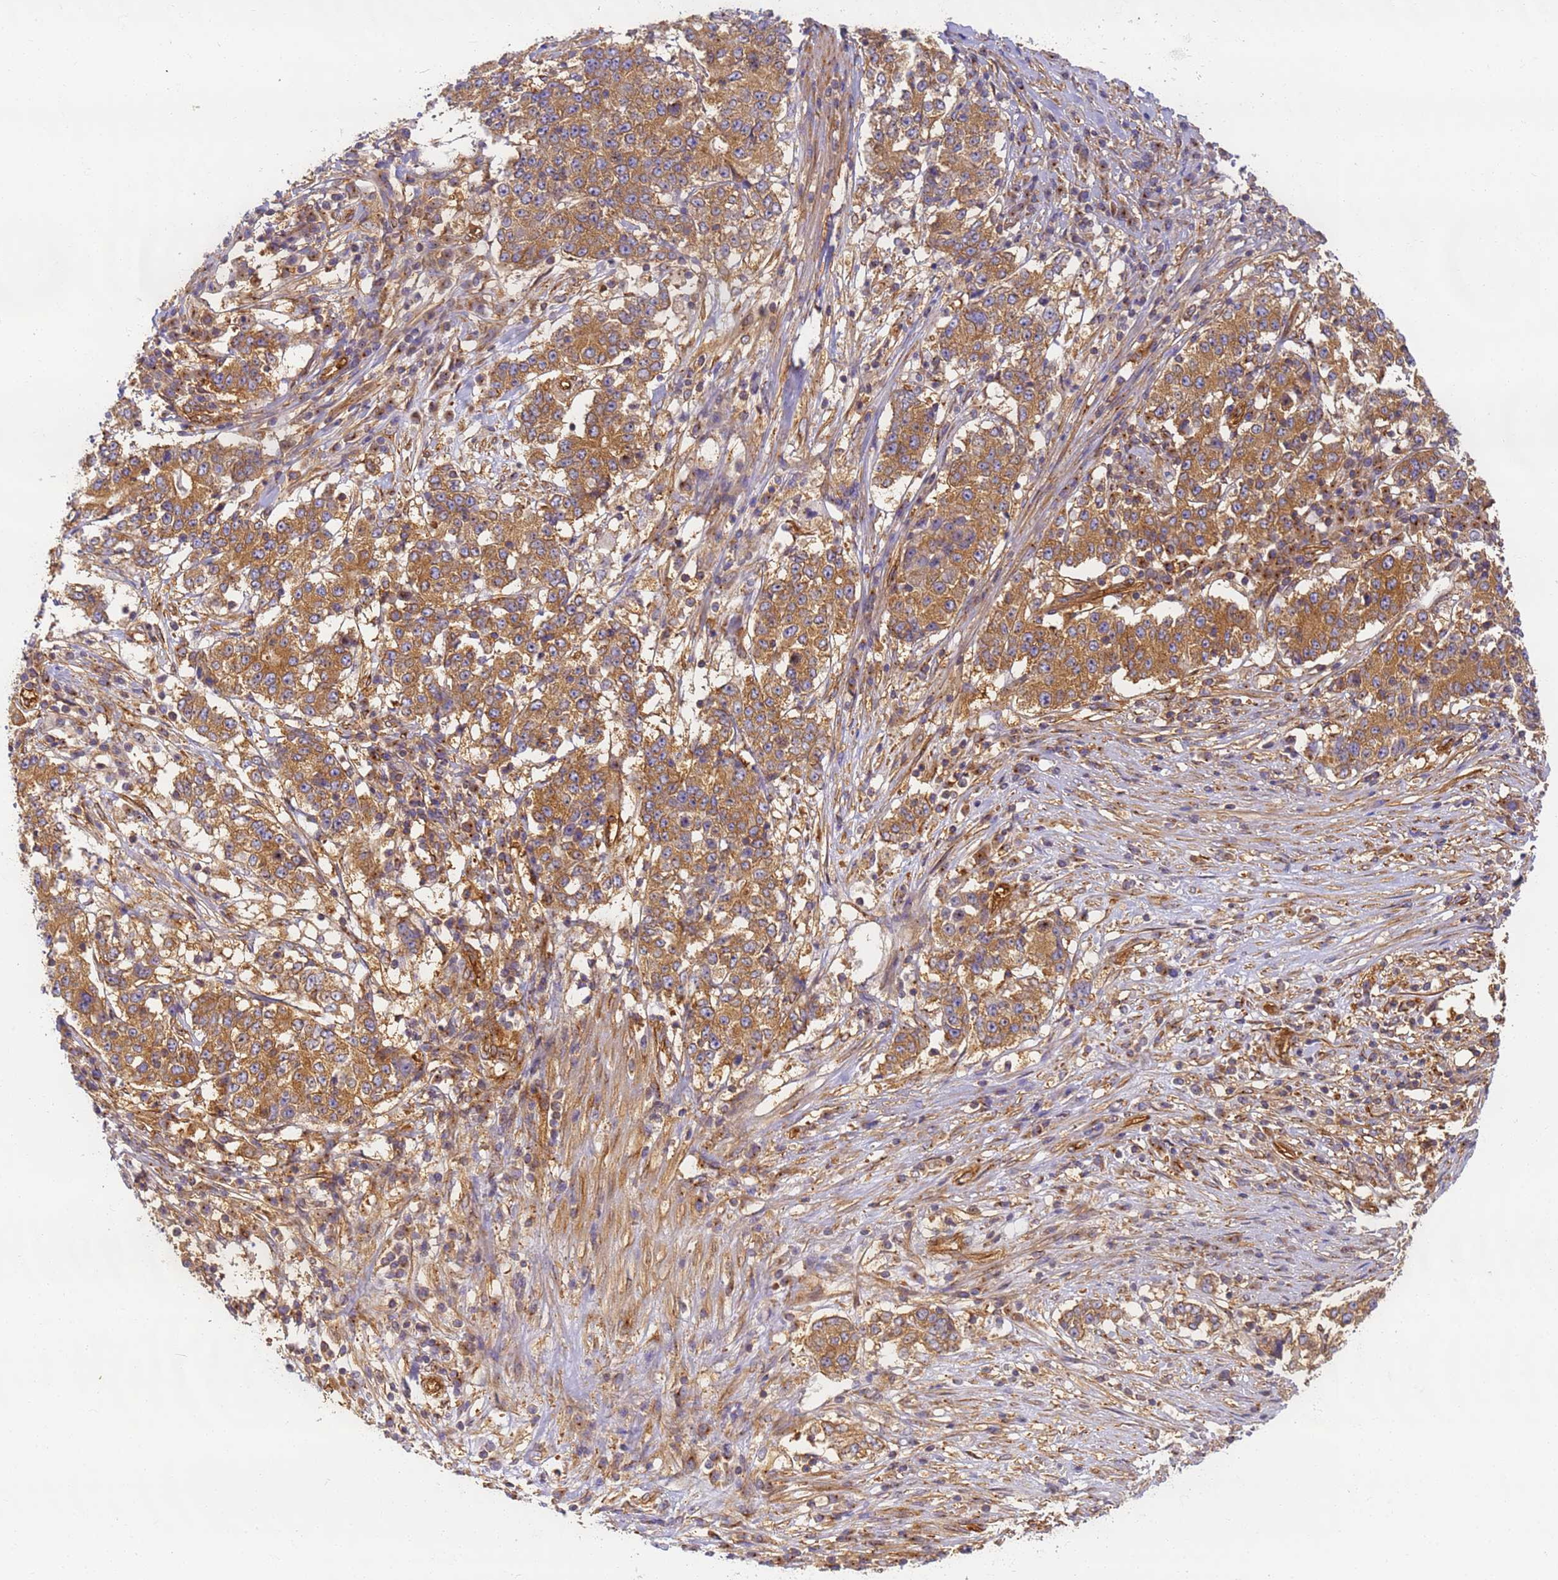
{"staining": {"intensity": "moderate", "quantity": ">75%", "location": "cytoplasmic/membranous"}, "tissue": "stomach cancer", "cell_type": "Tumor cells", "image_type": "cancer", "snomed": [{"axis": "morphology", "description": "Adenocarcinoma, NOS"}, {"axis": "topography", "description": "Stomach"}], "caption": "IHC of human adenocarcinoma (stomach) reveals medium levels of moderate cytoplasmic/membranous staining in approximately >75% of tumor cells.", "gene": "DYNC1I2", "patient": {"sex": "male", "age": 59}}